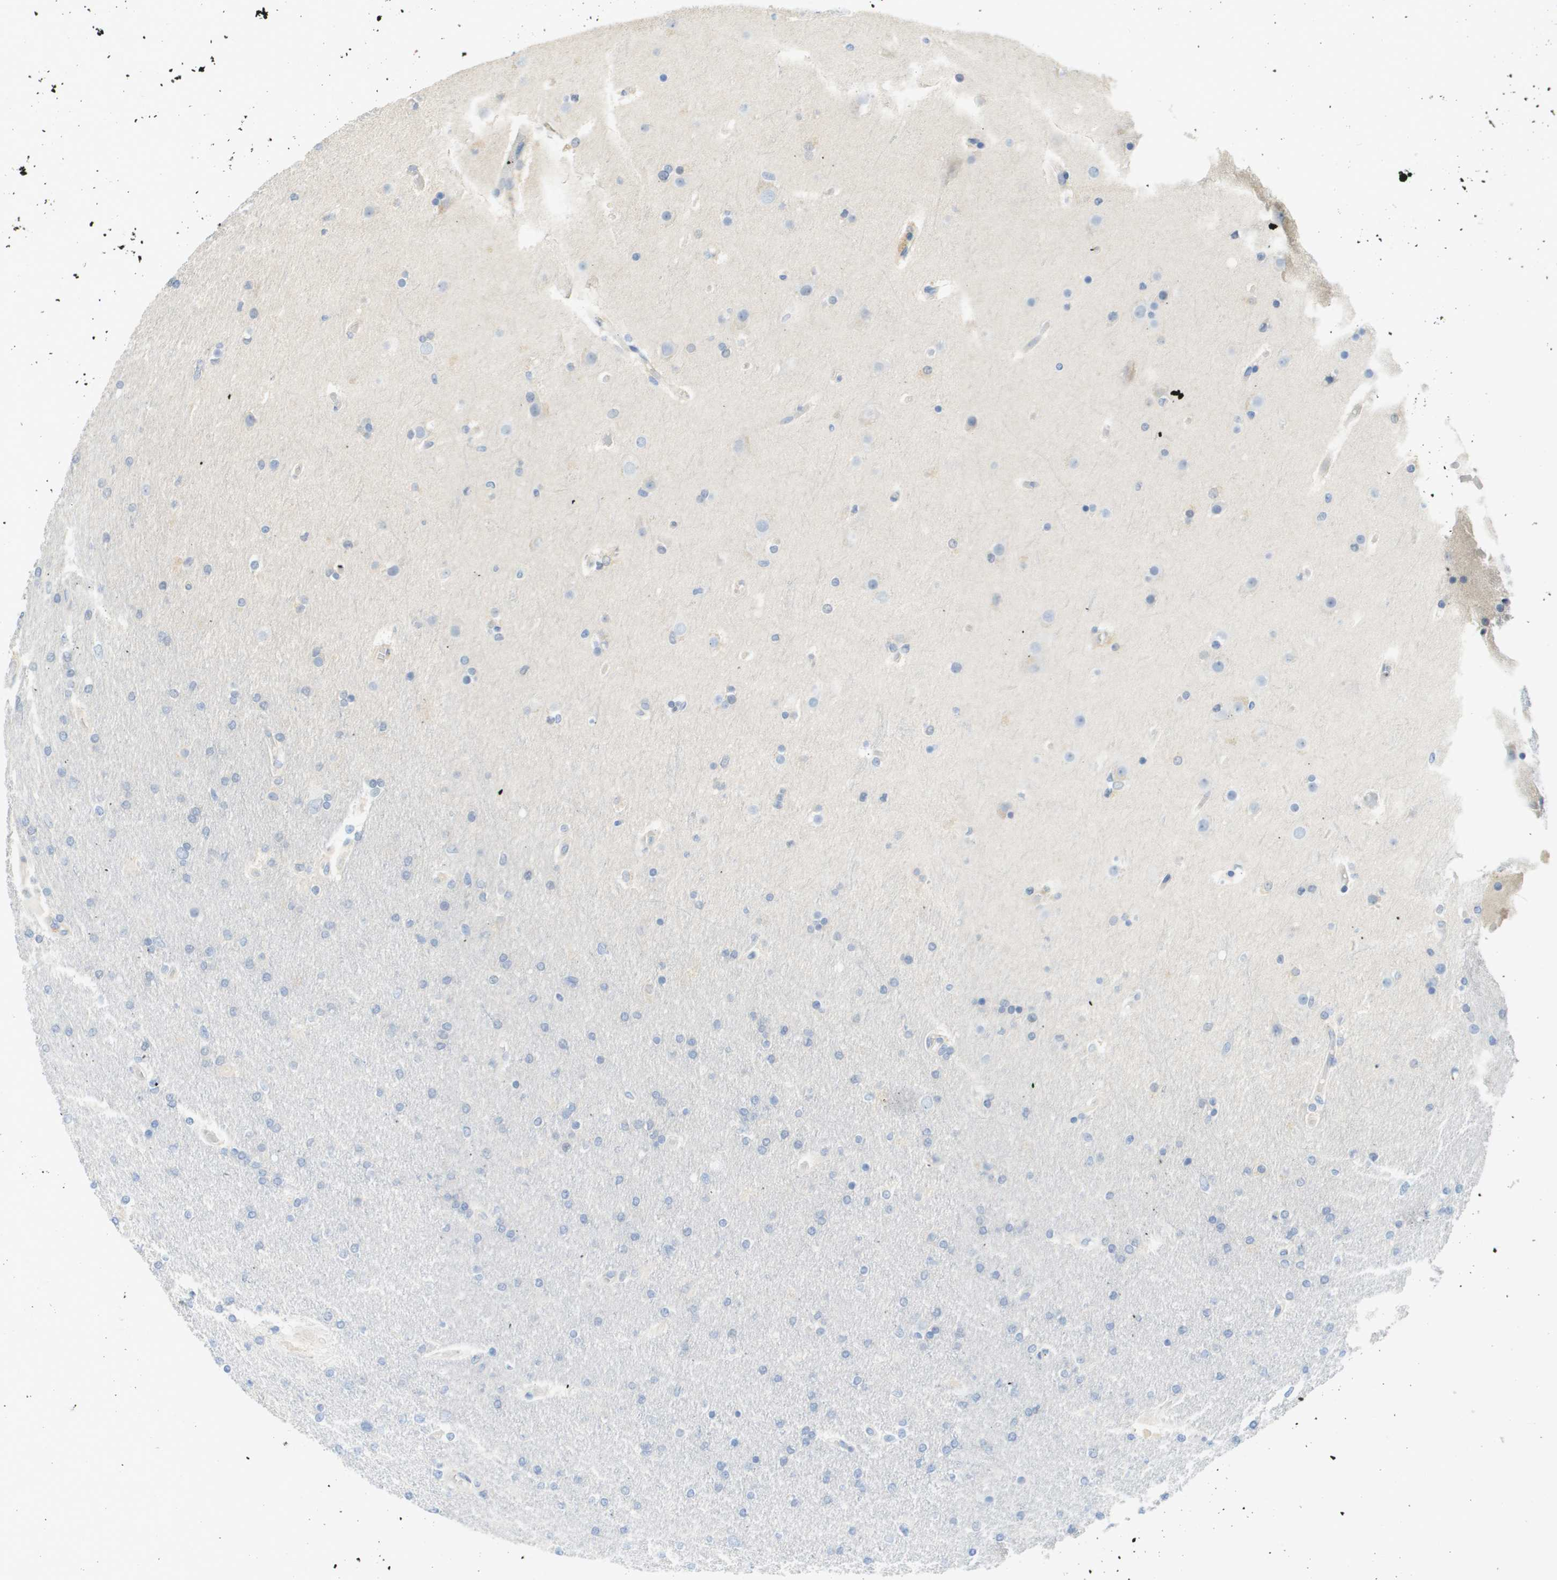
{"staining": {"intensity": "negative", "quantity": "none", "location": "none"}, "tissue": "glioma", "cell_type": "Tumor cells", "image_type": "cancer", "snomed": [{"axis": "morphology", "description": "Glioma, malignant, High grade"}, {"axis": "topography", "description": "Cerebral cortex"}], "caption": "Malignant glioma (high-grade) was stained to show a protein in brown. There is no significant staining in tumor cells.", "gene": "MYL3", "patient": {"sex": "female", "age": 36}}